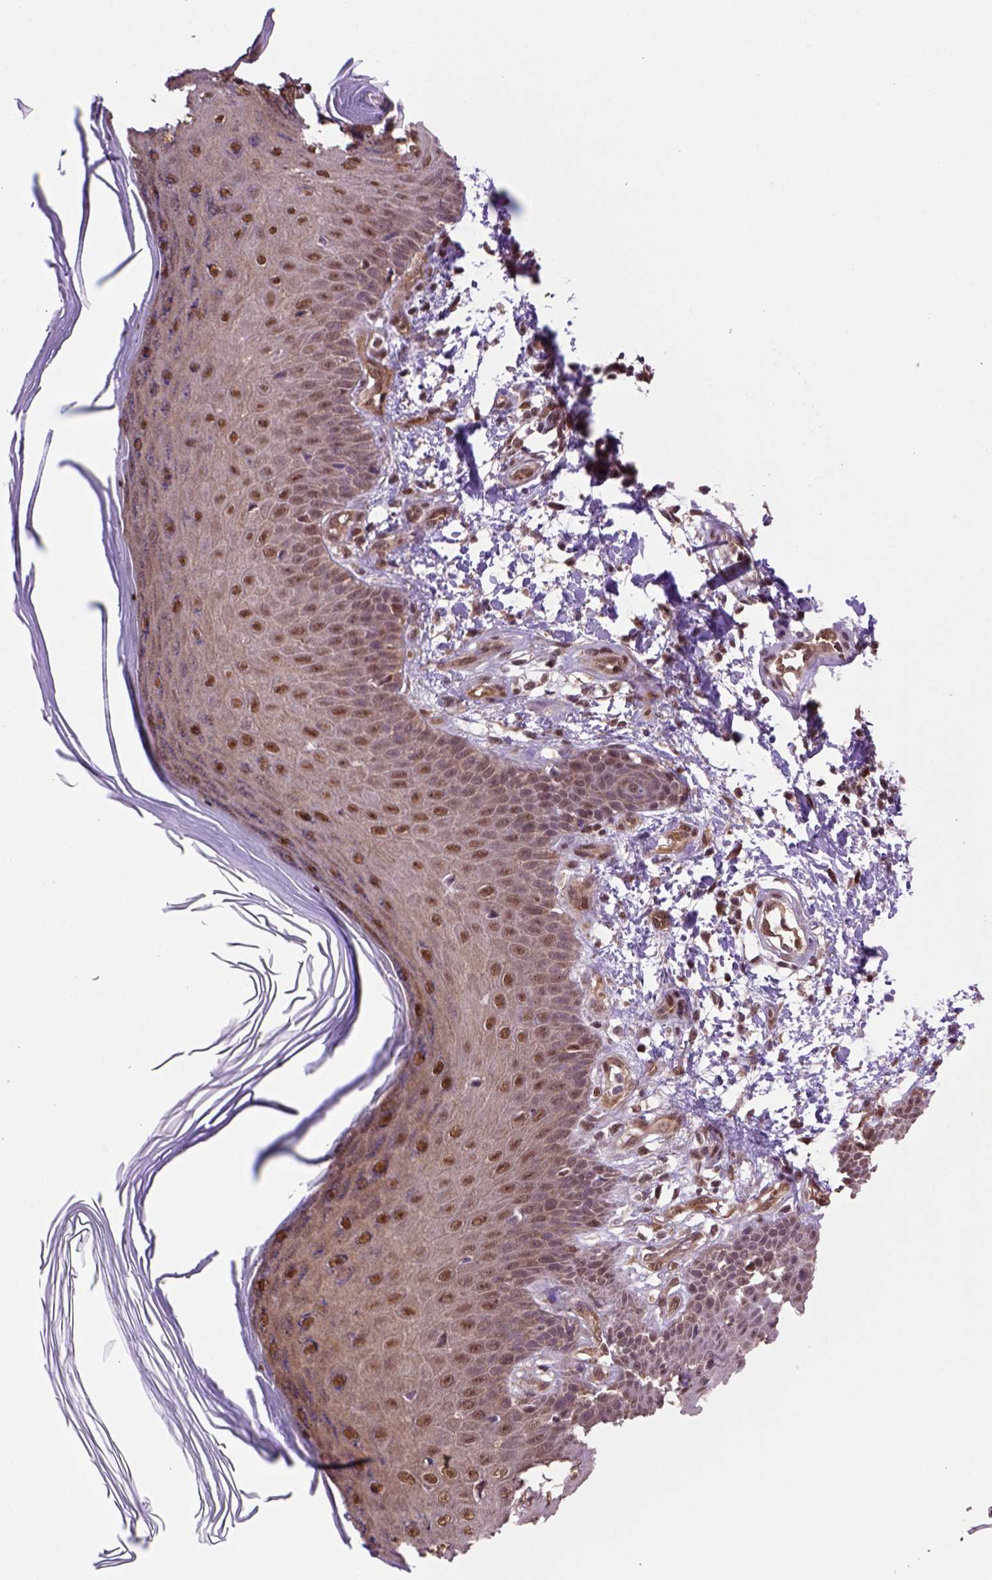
{"staining": {"intensity": "strong", "quantity": ">75%", "location": "cytoplasmic/membranous,nuclear"}, "tissue": "skin", "cell_type": "Fibroblasts", "image_type": "normal", "snomed": [{"axis": "morphology", "description": "Normal tissue, NOS"}, {"axis": "topography", "description": "Skin"}], "caption": "Strong cytoplasmic/membranous,nuclear positivity for a protein is present in approximately >75% of fibroblasts of benign skin using immunohistochemistry.", "gene": "PSMC2", "patient": {"sex": "female", "age": 62}}